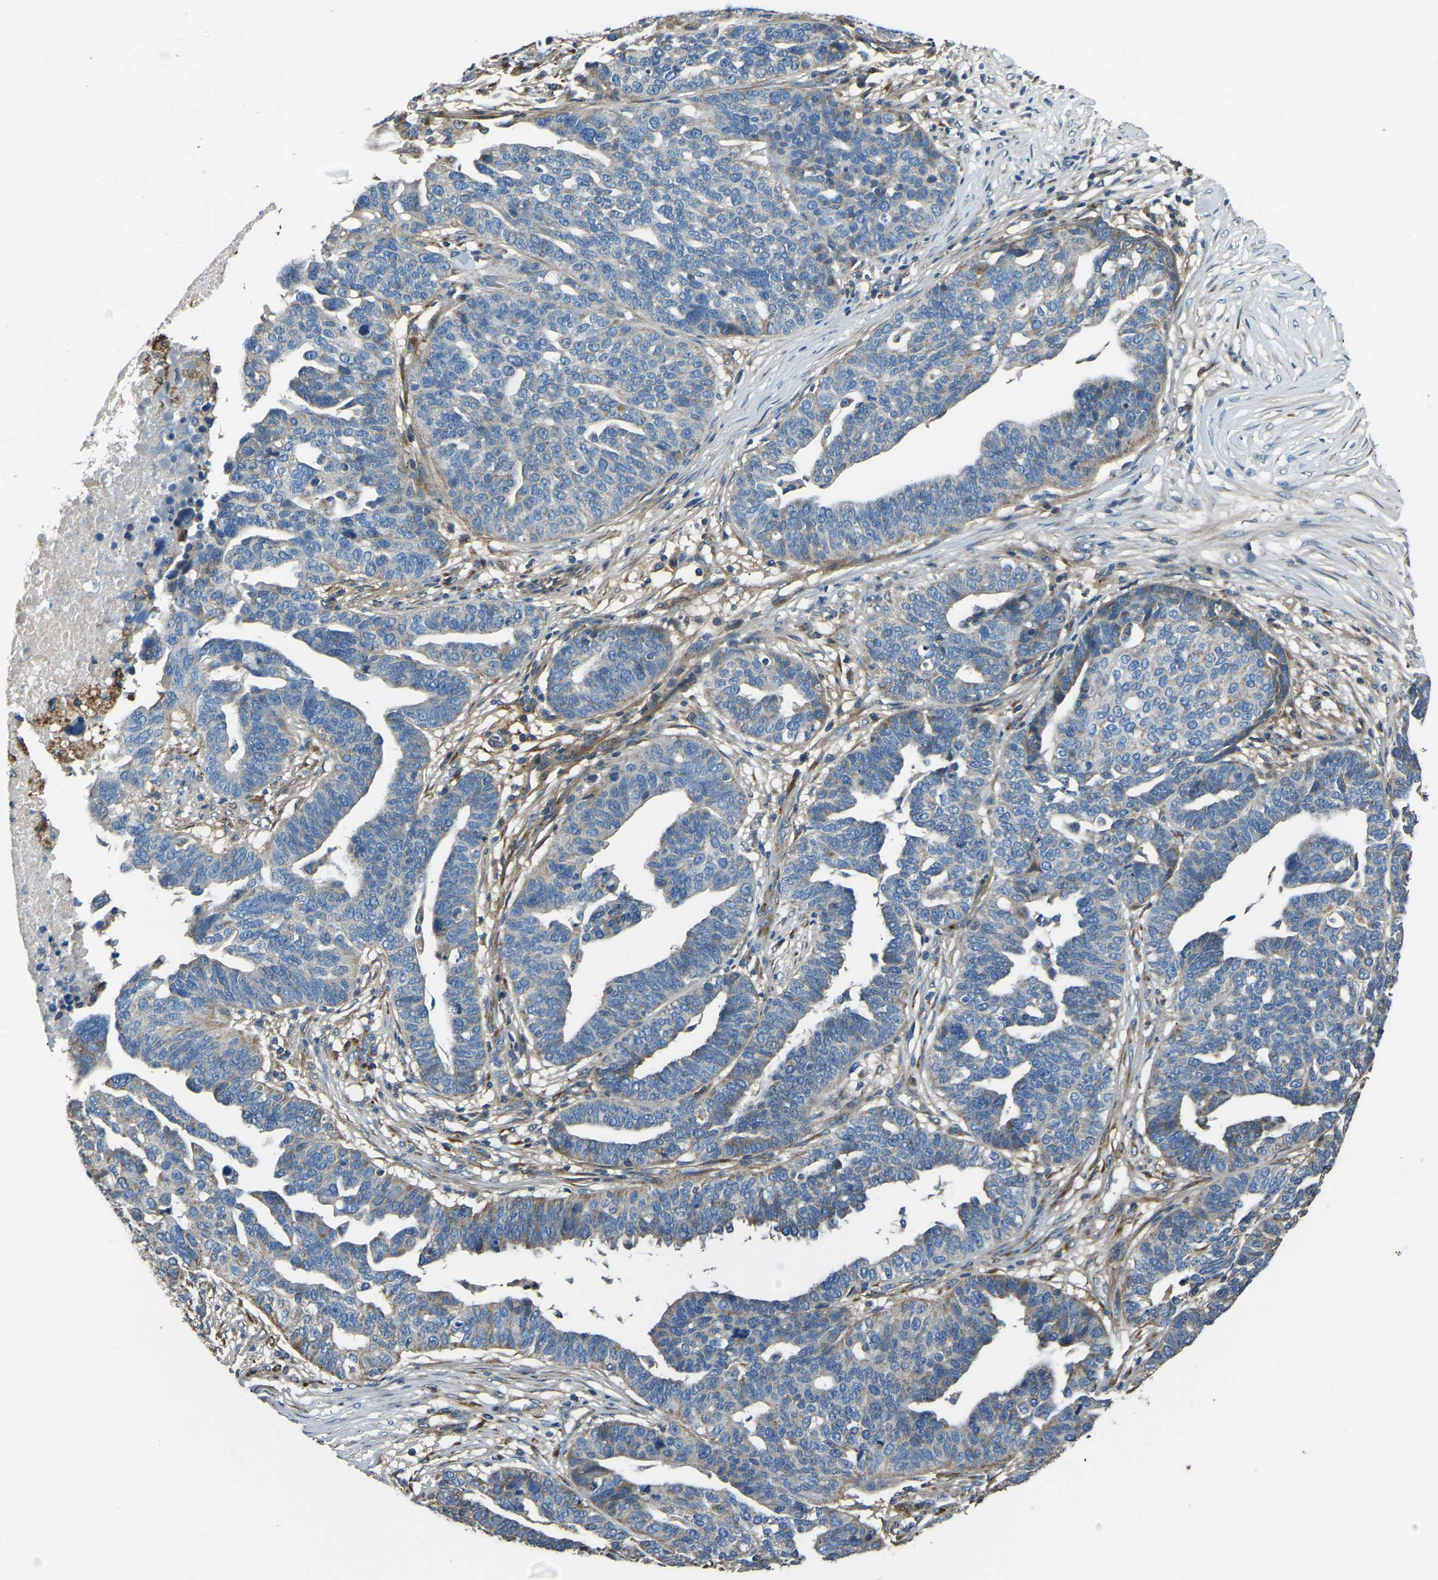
{"staining": {"intensity": "negative", "quantity": "none", "location": "none"}, "tissue": "ovarian cancer", "cell_type": "Tumor cells", "image_type": "cancer", "snomed": [{"axis": "morphology", "description": "Cystadenocarcinoma, serous, NOS"}, {"axis": "topography", "description": "Ovary"}], "caption": "This image is of ovarian cancer stained with immunohistochemistry (IHC) to label a protein in brown with the nuclei are counter-stained blue. There is no expression in tumor cells. (DAB (3,3'-diaminobenzidine) immunohistochemistry (IHC), high magnification).", "gene": "COL3A1", "patient": {"sex": "female", "age": 59}}